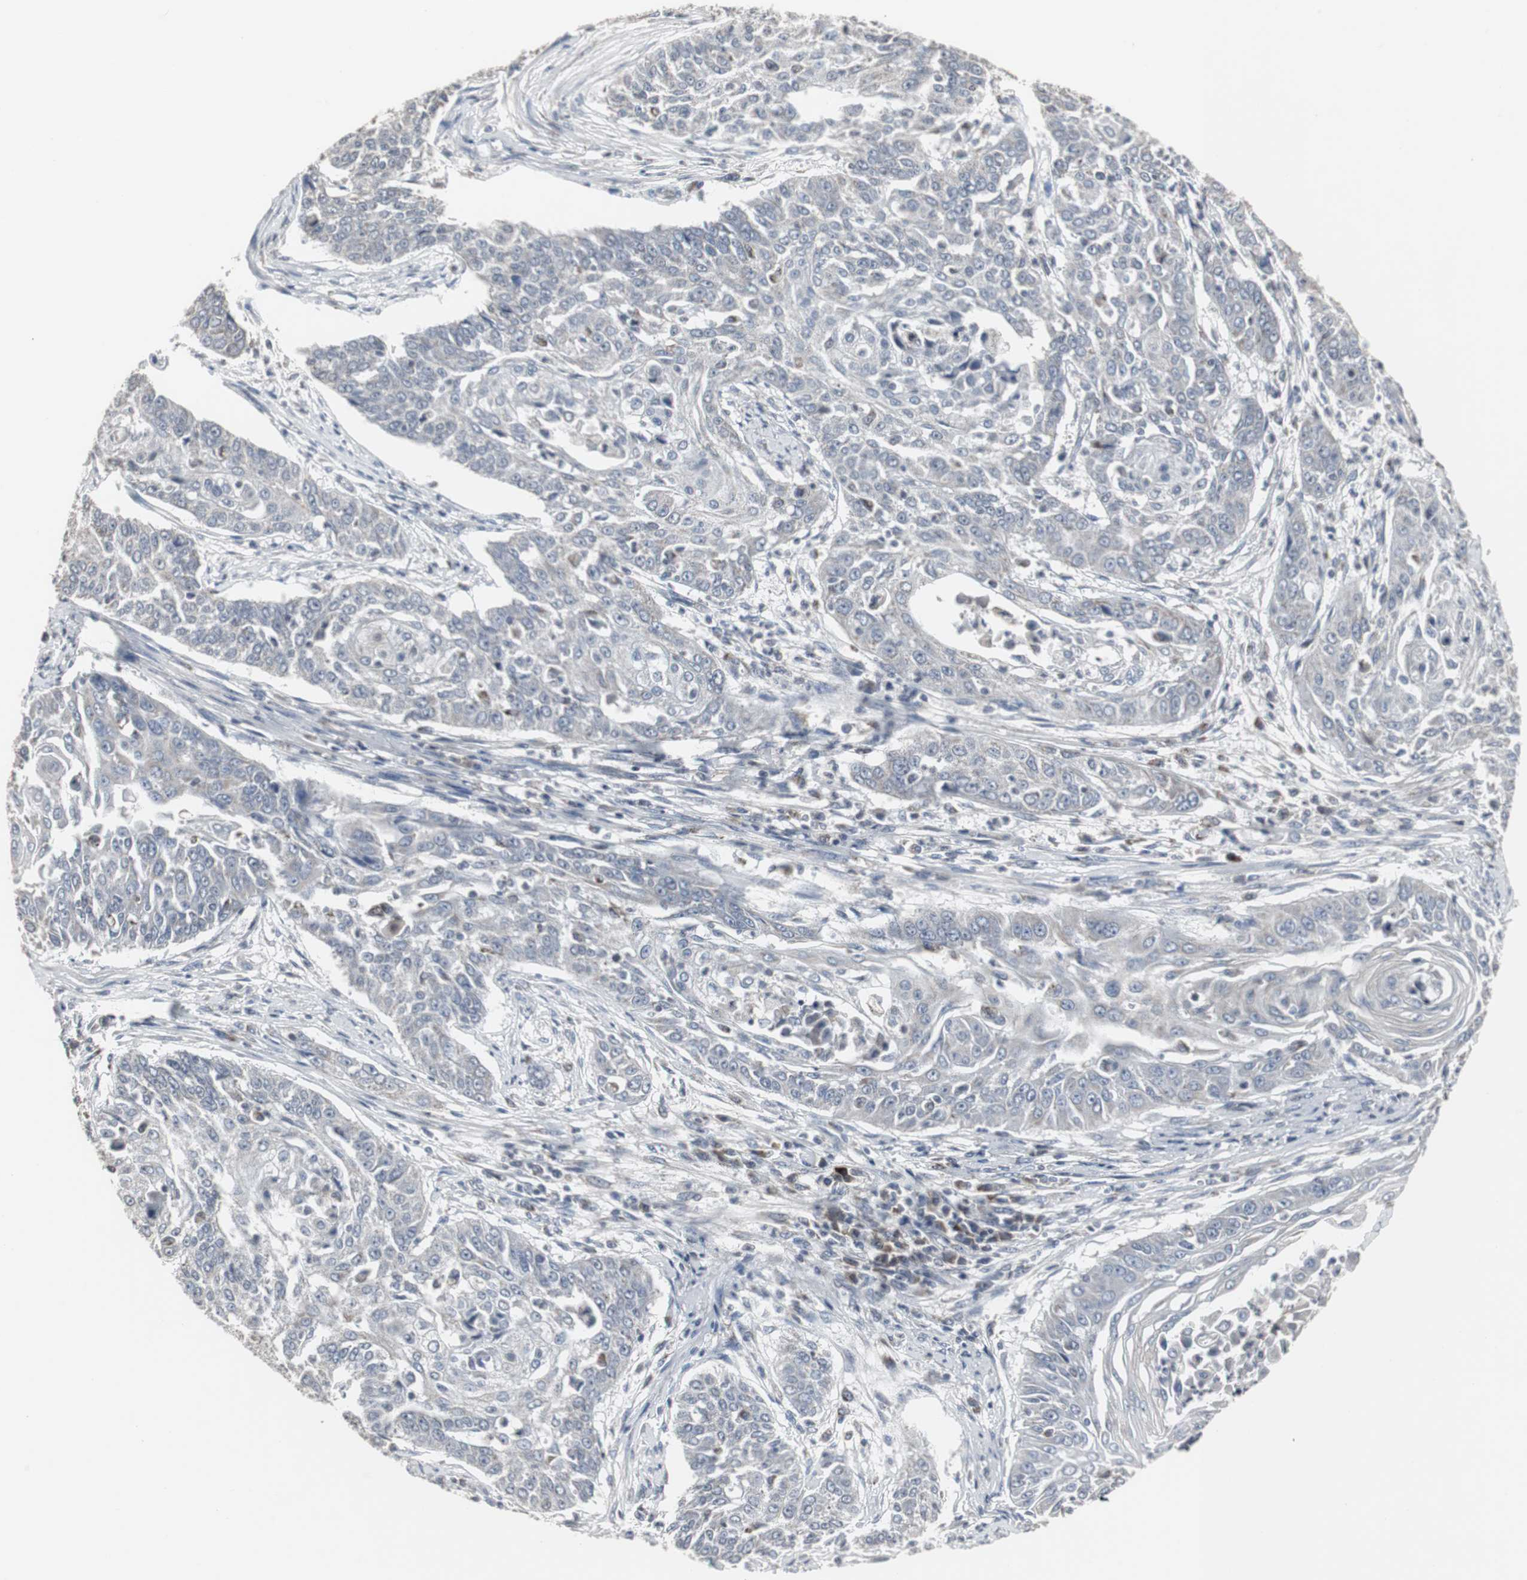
{"staining": {"intensity": "negative", "quantity": "none", "location": "none"}, "tissue": "cervical cancer", "cell_type": "Tumor cells", "image_type": "cancer", "snomed": [{"axis": "morphology", "description": "Squamous cell carcinoma, NOS"}, {"axis": "topography", "description": "Cervix"}], "caption": "Histopathology image shows no significant protein staining in tumor cells of cervical cancer.", "gene": "ACAA1", "patient": {"sex": "female", "age": 33}}